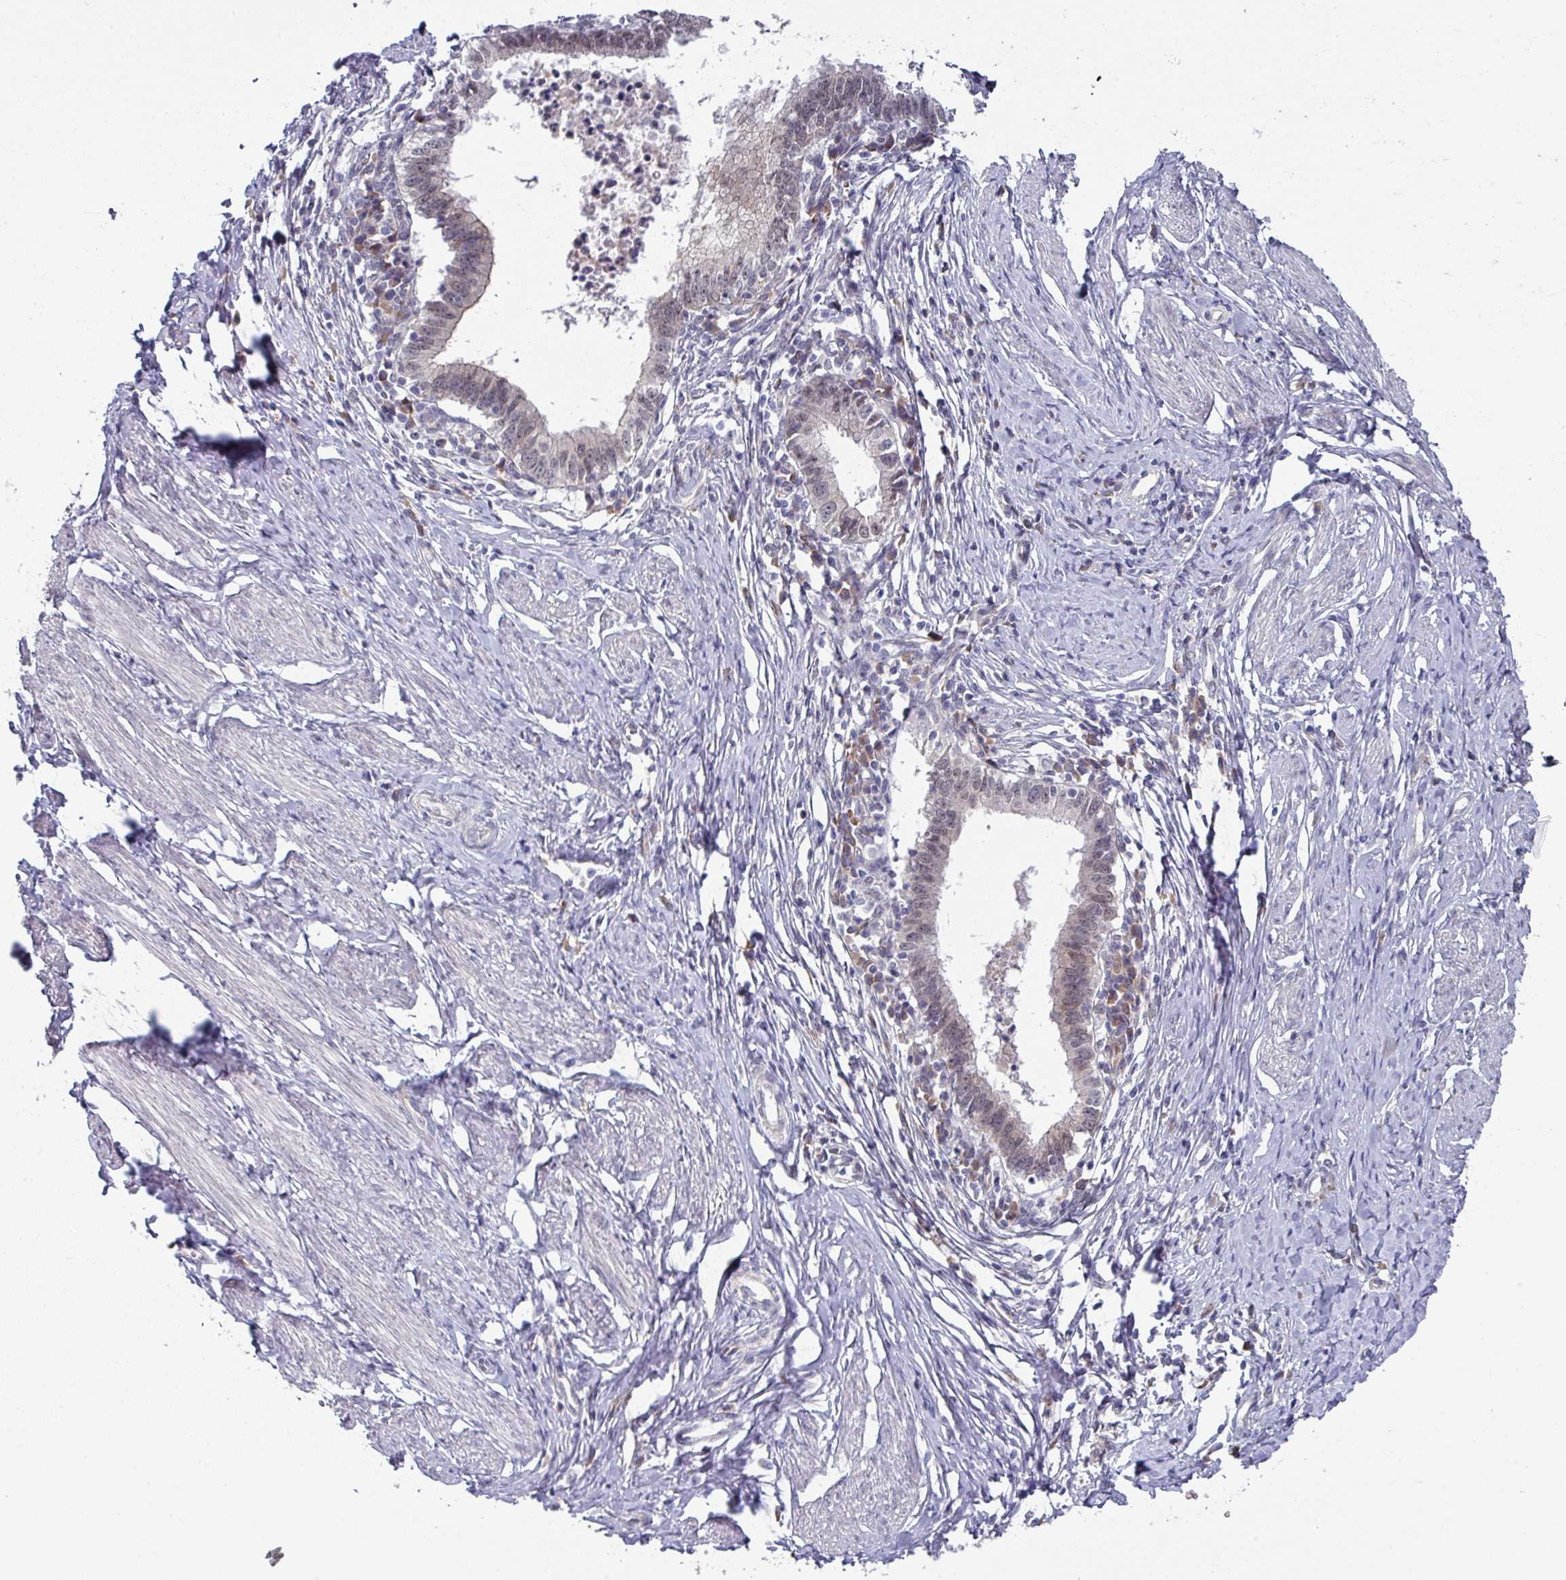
{"staining": {"intensity": "weak", "quantity": "25%-75%", "location": "nuclear"}, "tissue": "cervical cancer", "cell_type": "Tumor cells", "image_type": "cancer", "snomed": [{"axis": "morphology", "description": "Adenocarcinoma, NOS"}, {"axis": "topography", "description": "Cervix"}], "caption": "Human cervical adenocarcinoma stained with a brown dye exhibits weak nuclear positive staining in approximately 25%-75% of tumor cells.", "gene": "TMED5", "patient": {"sex": "female", "age": 36}}